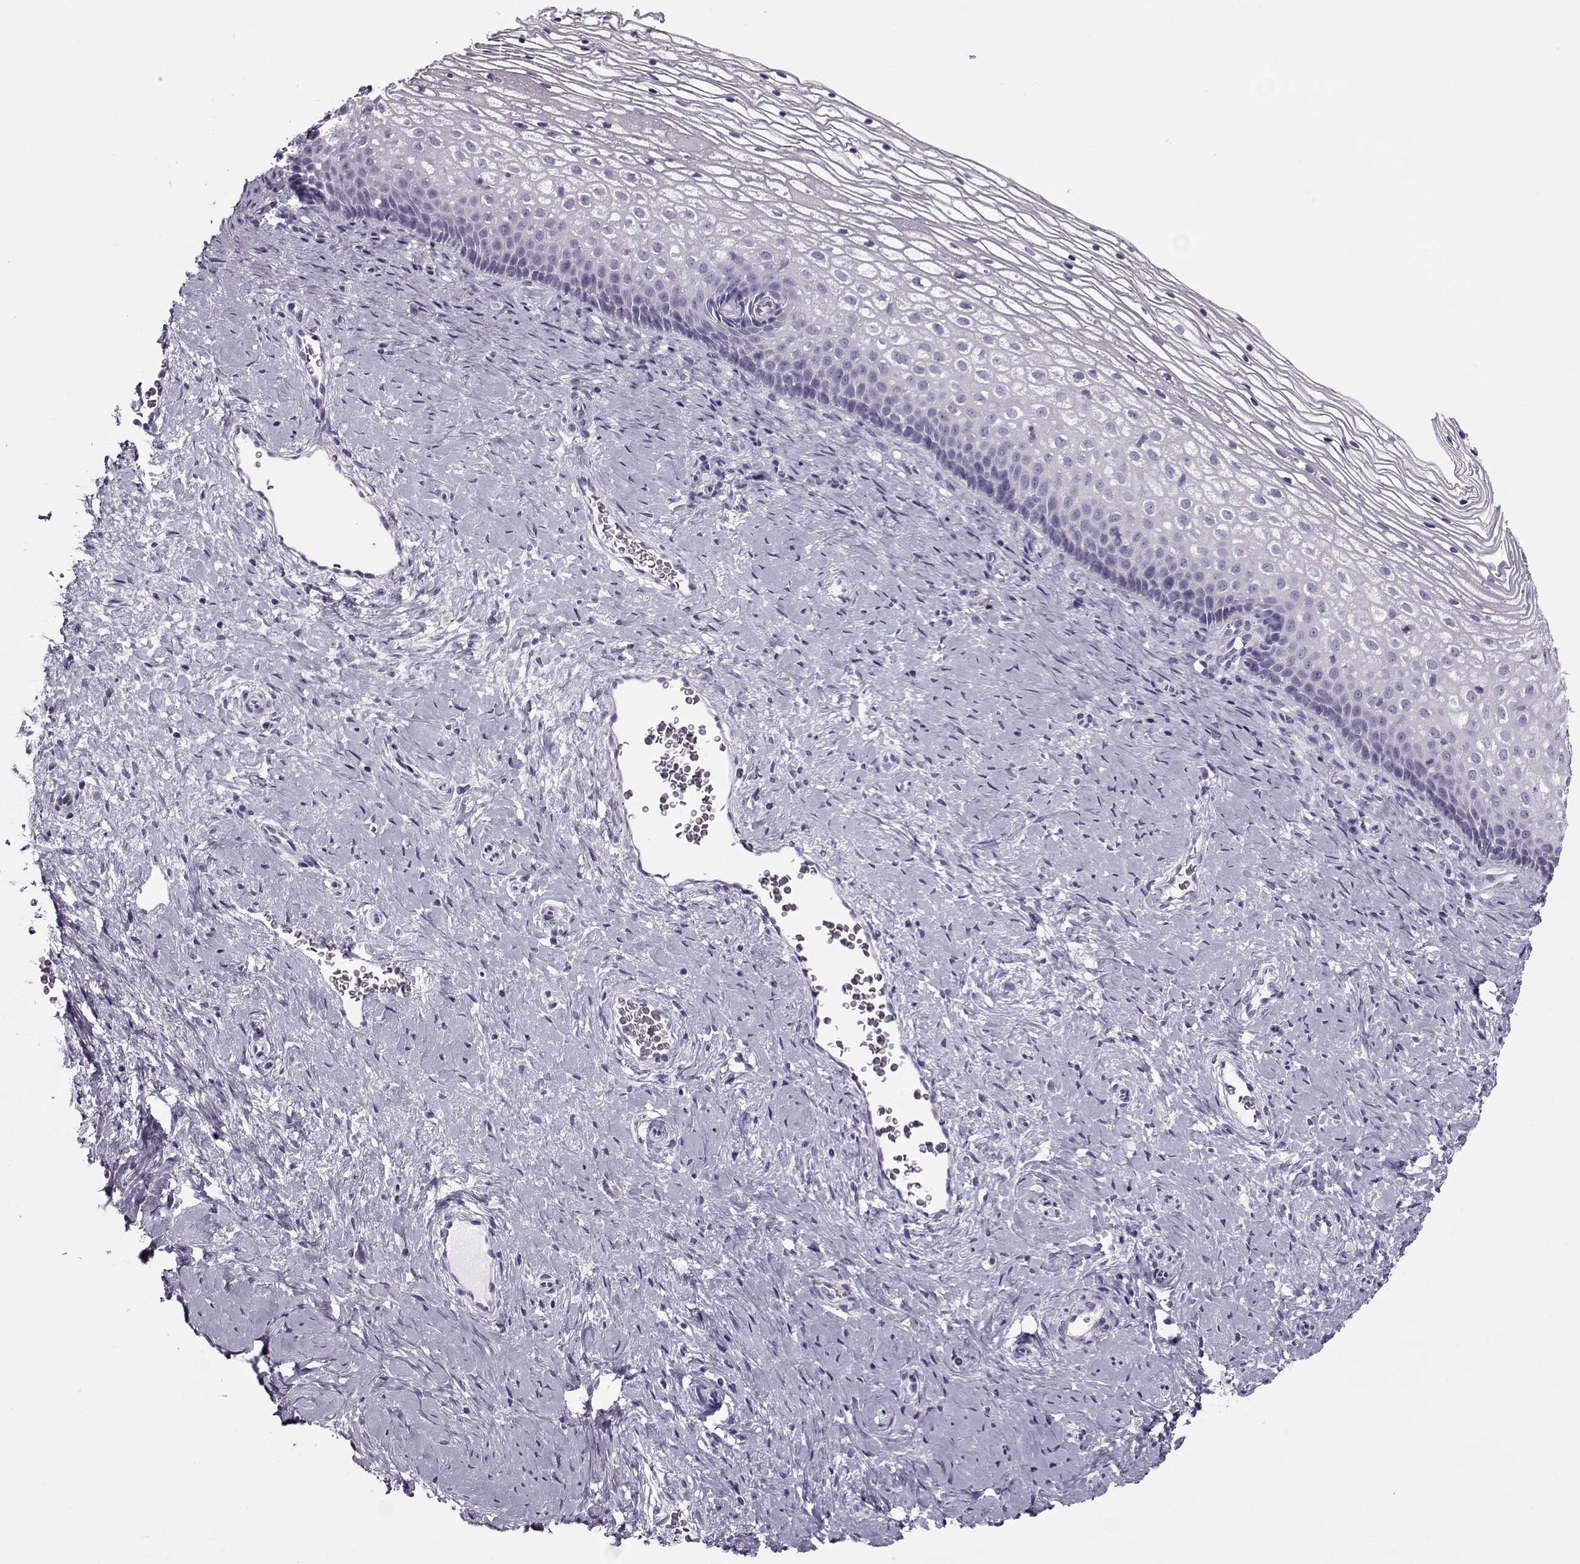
{"staining": {"intensity": "negative", "quantity": "none", "location": "none"}, "tissue": "cervix", "cell_type": "Glandular cells", "image_type": "normal", "snomed": [{"axis": "morphology", "description": "Normal tissue, NOS"}, {"axis": "topography", "description": "Cervix"}], "caption": "Glandular cells are negative for protein expression in unremarkable human cervix. (IHC, brightfield microscopy, high magnification).", "gene": "GAGE10", "patient": {"sex": "female", "age": 34}}